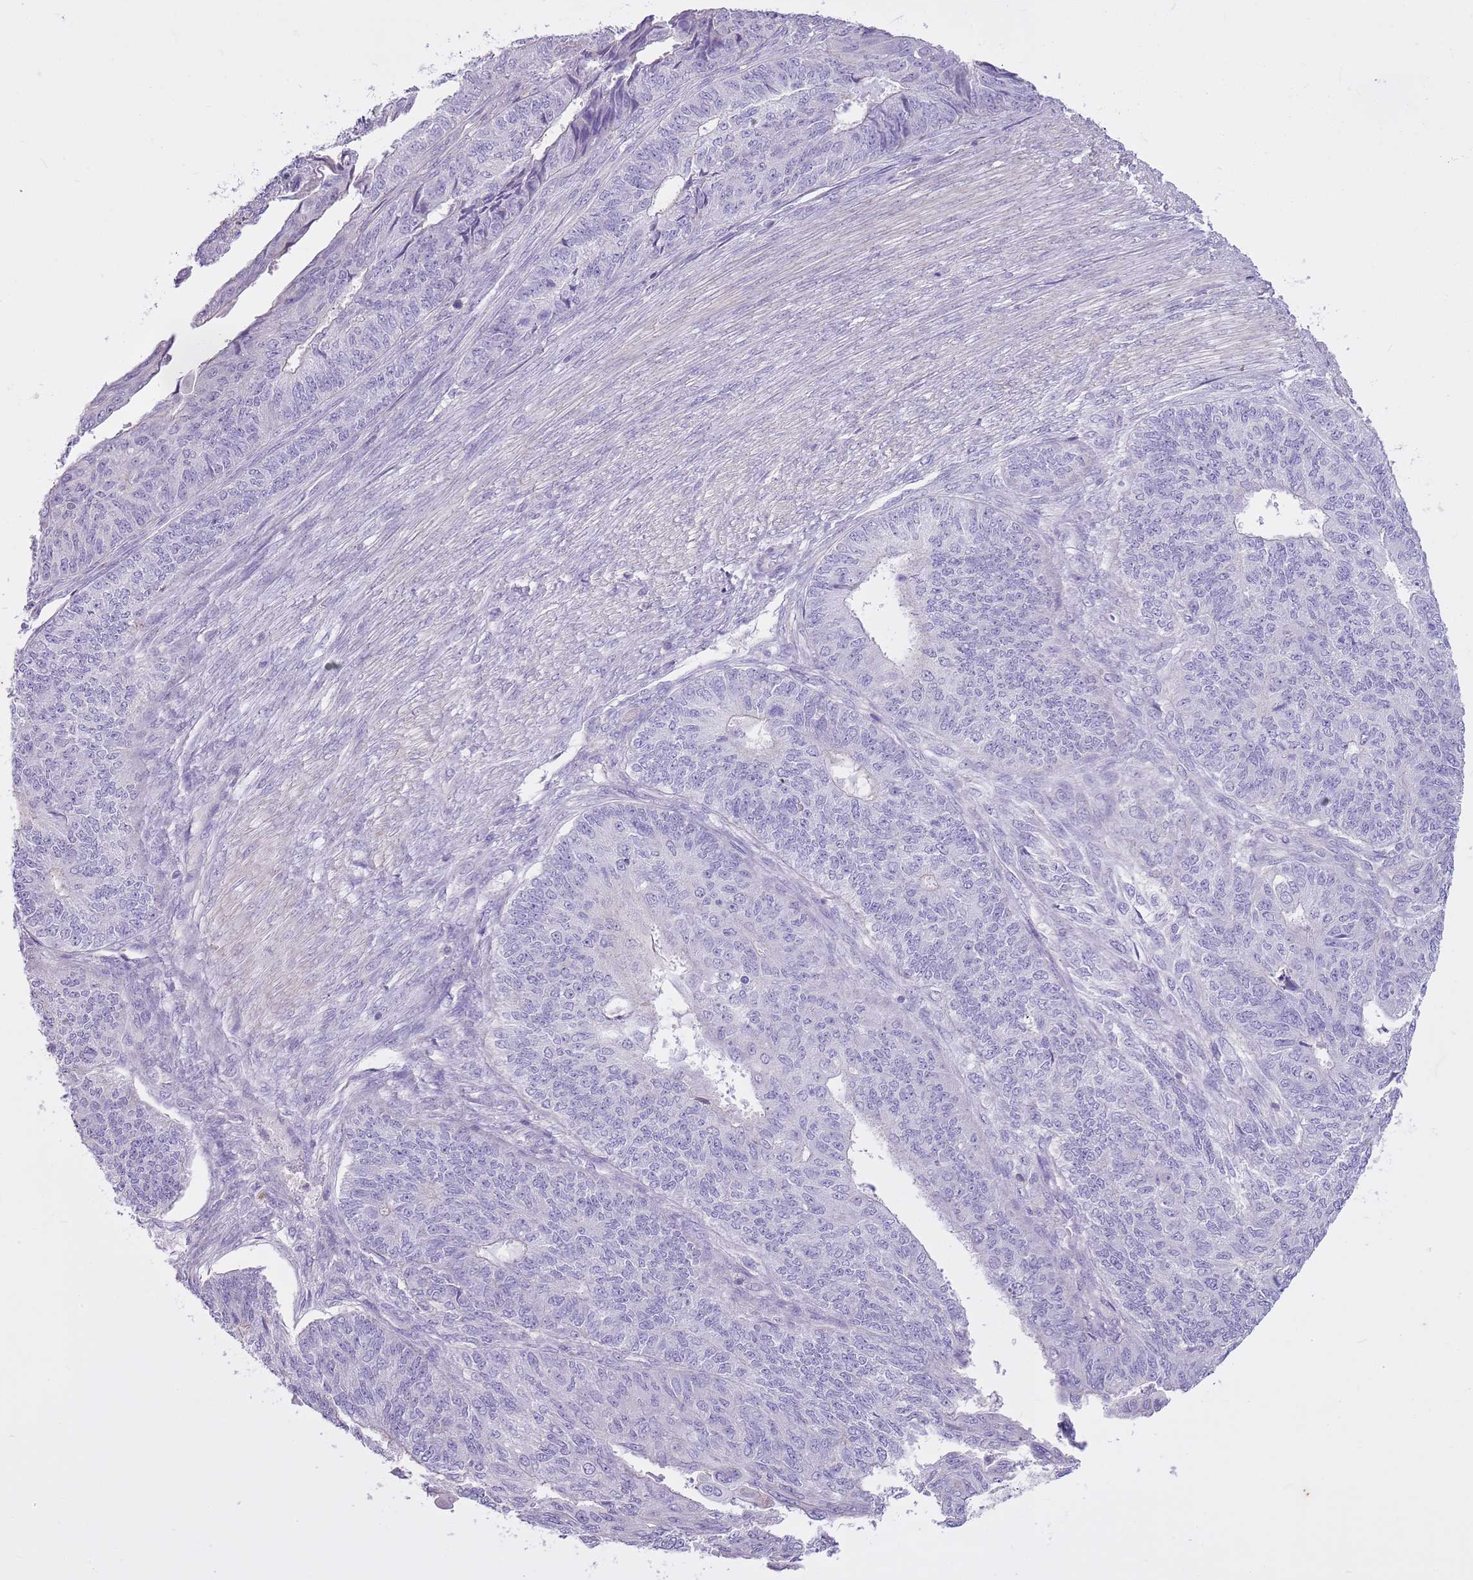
{"staining": {"intensity": "negative", "quantity": "none", "location": "none"}, "tissue": "endometrial cancer", "cell_type": "Tumor cells", "image_type": "cancer", "snomed": [{"axis": "morphology", "description": "Adenocarcinoma, NOS"}, {"axis": "topography", "description": "Endometrium"}], "caption": "An image of human endometrial adenocarcinoma is negative for staining in tumor cells.", "gene": "CNPPD1", "patient": {"sex": "female", "age": 32}}